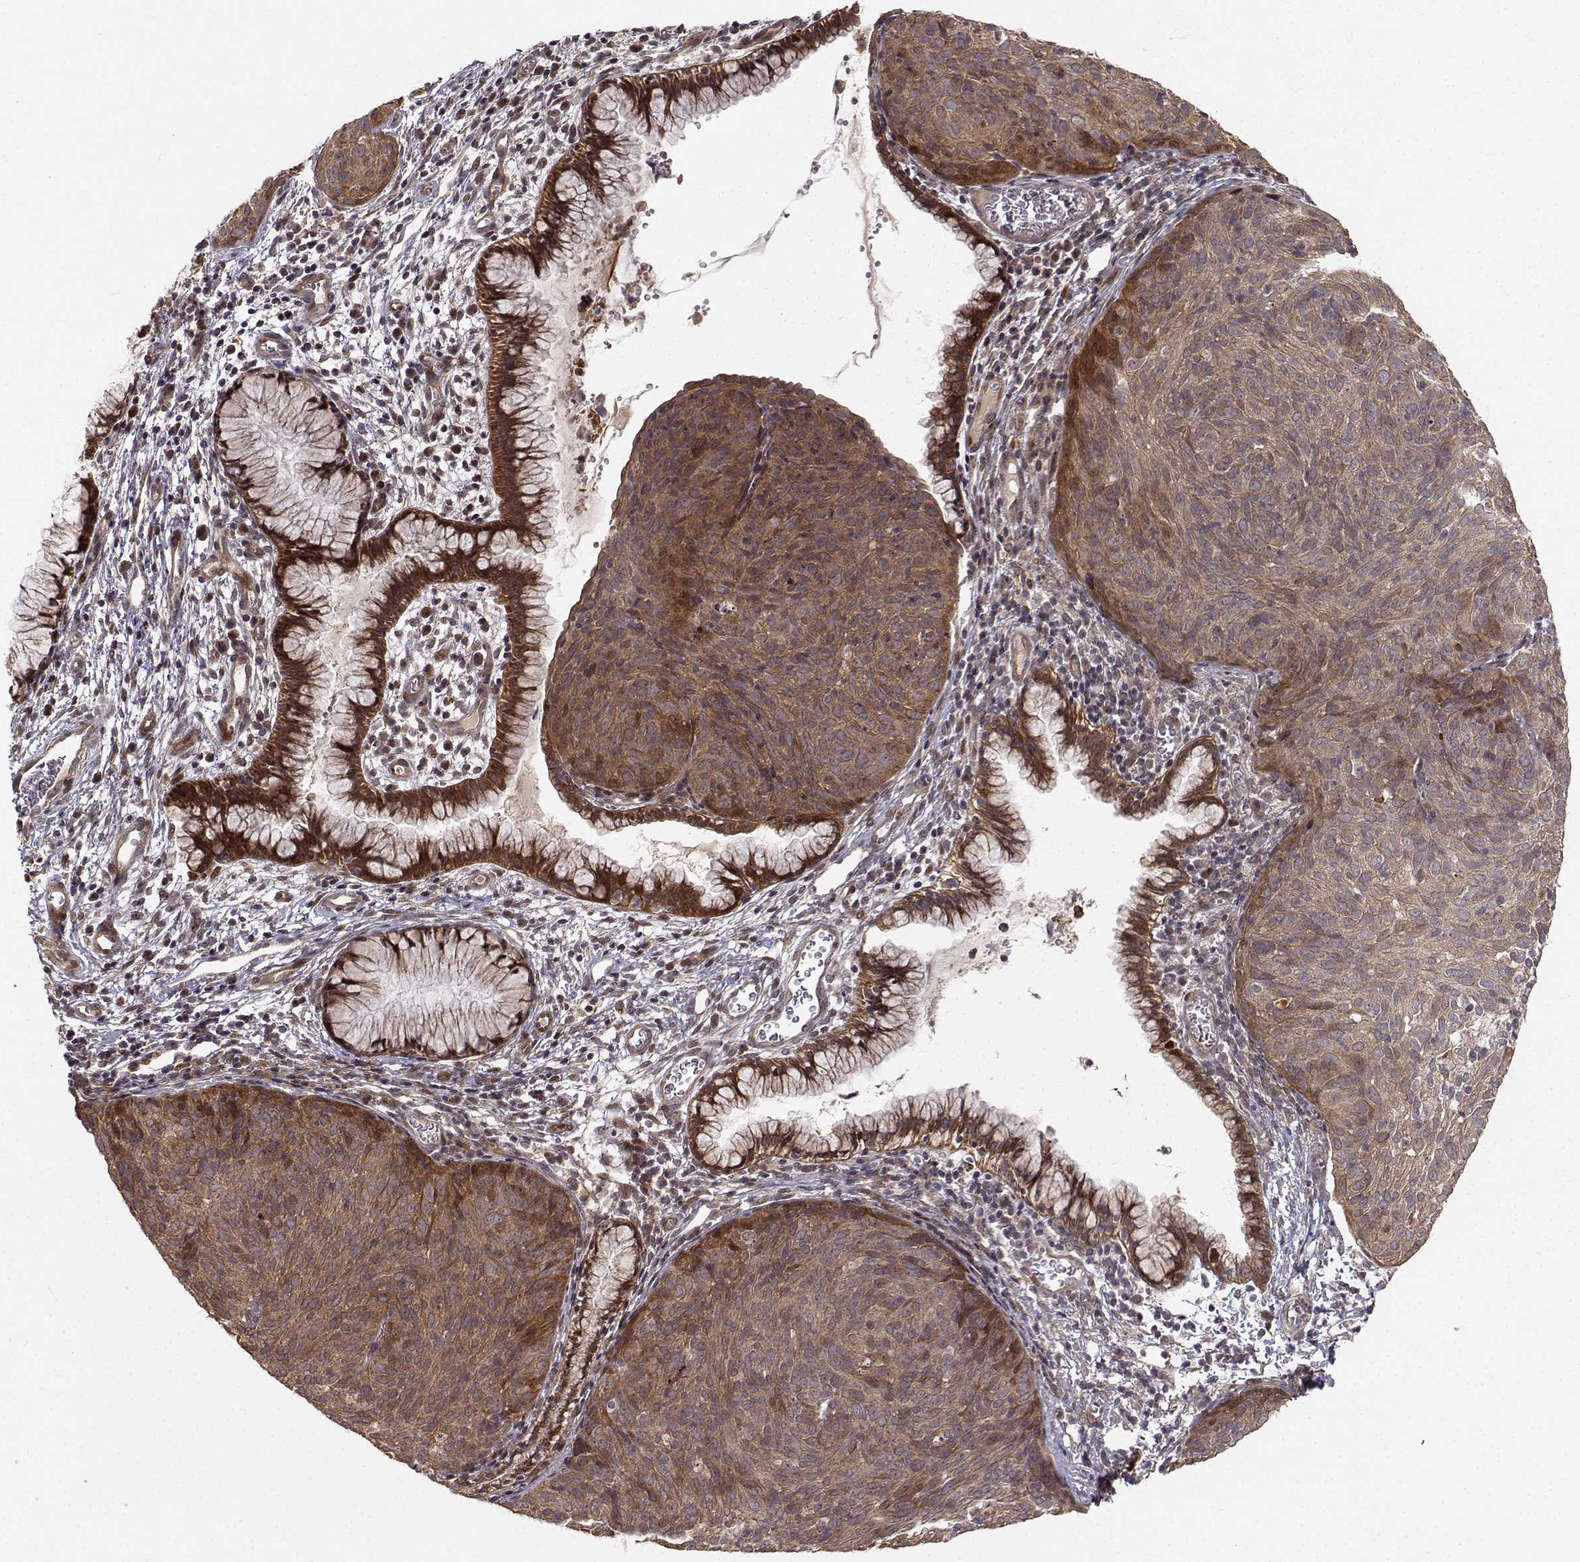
{"staining": {"intensity": "moderate", "quantity": "25%-75%", "location": "cytoplasmic/membranous"}, "tissue": "cervical cancer", "cell_type": "Tumor cells", "image_type": "cancer", "snomed": [{"axis": "morphology", "description": "Squamous cell carcinoma, NOS"}, {"axis": "topography", "description": "Cervix"}], "caption": "Protein staining of cervical cancer tissue demonstrates moderate cytoplasmic/membranous staining in about 25%-75% of tumor cells.", "gene": "APC", "patient": {"sex": "female", "age": 39}}